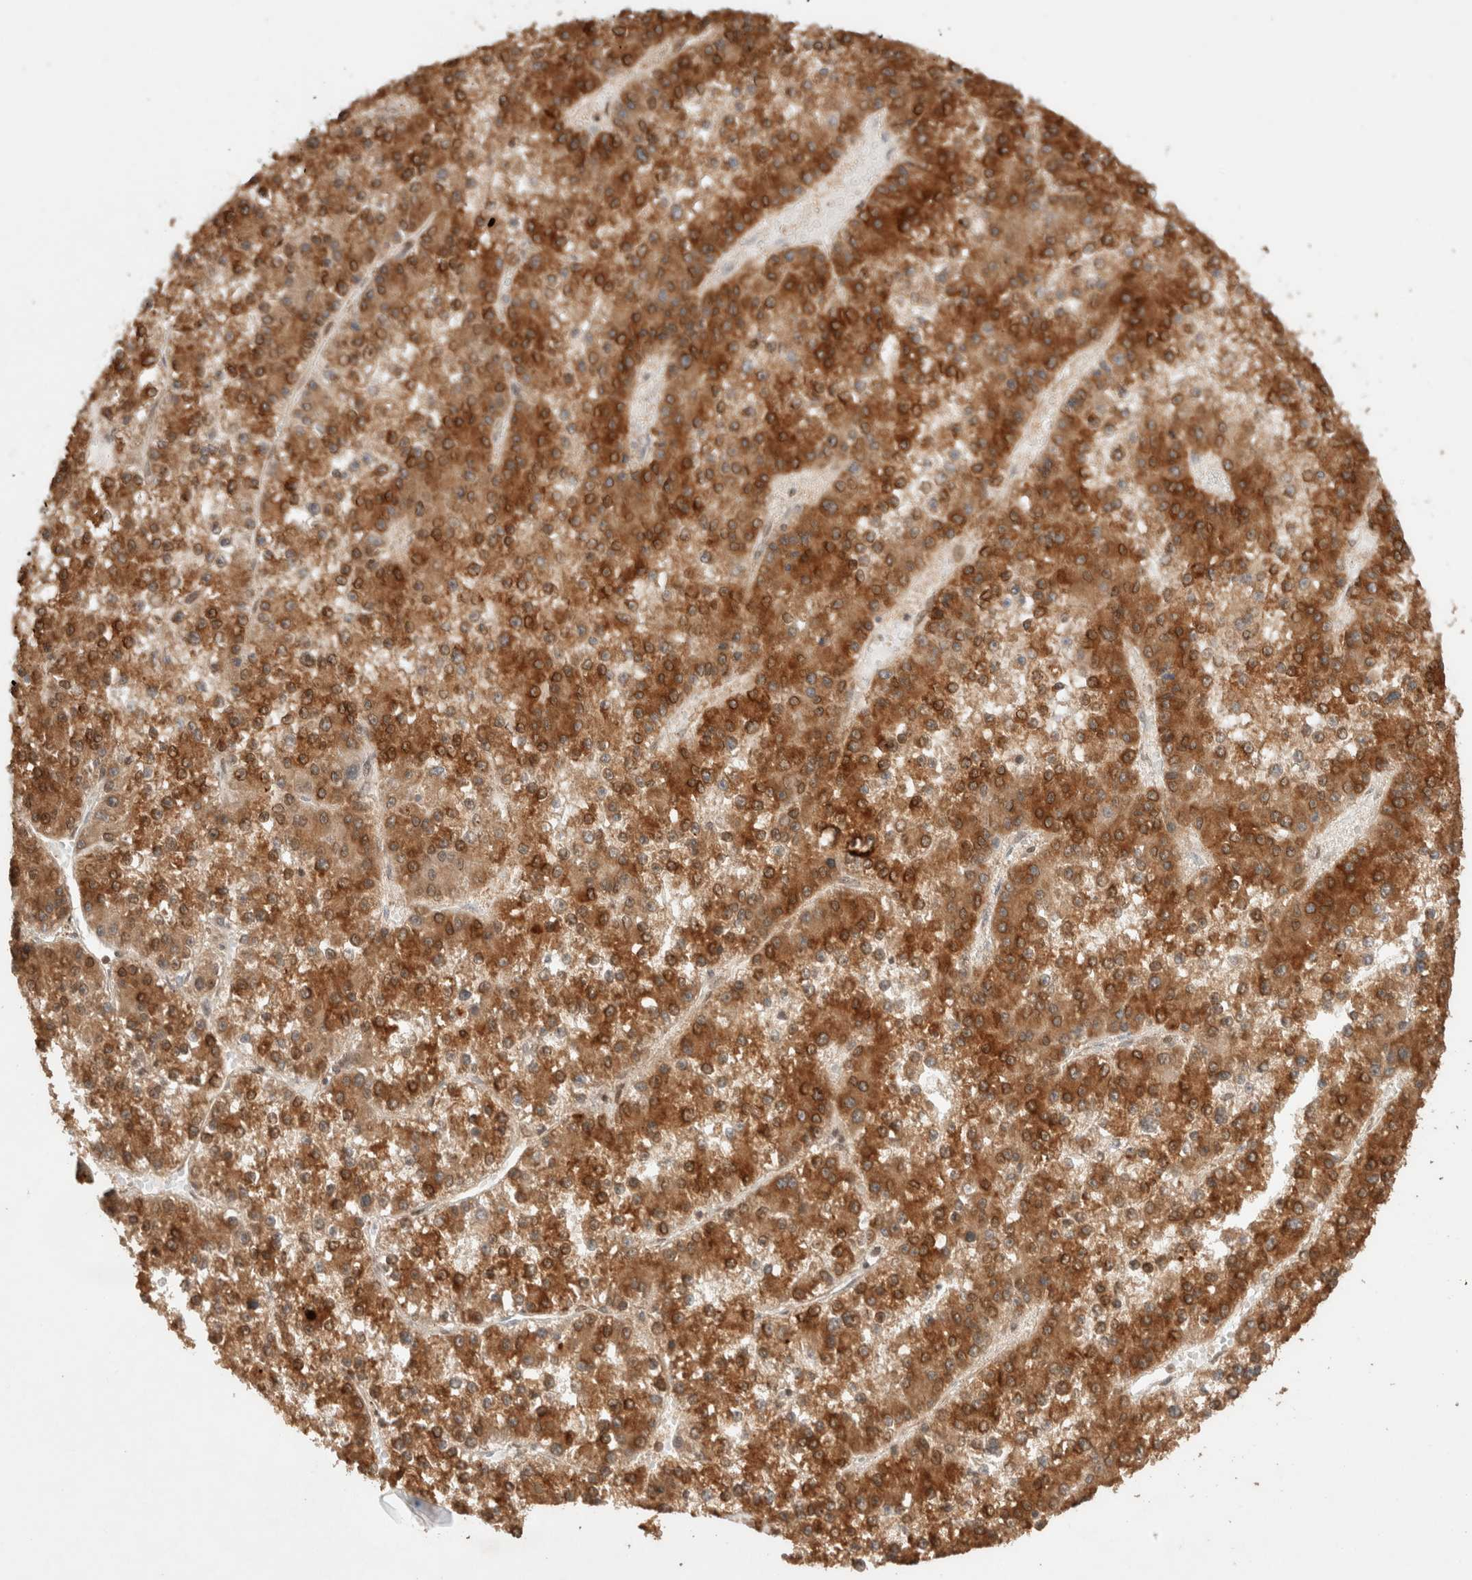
{"staining": {"intensity": "strong", "quantity": ">75%", "location": "cytoplasmic/membranous,nuclear"}, "tissue": "liver cancer", "cell_type": "Tumor cells", "image_type": "cancer", "snomed": [{"axis": "morphology", "description": "Carcinoma, Hepatocellular, NOS"}, {"axis": "topography", "description": "Liver"}], "caption": "An image showing strong cytoplasmic/membranous and nuclear positivity in about >75% of tumor cells in liver hepatocellular carcinoma, as visualized by brown immunohistochemical staining.", "gene": "TPR", "patient": {"sex": "female", "age": 73}}